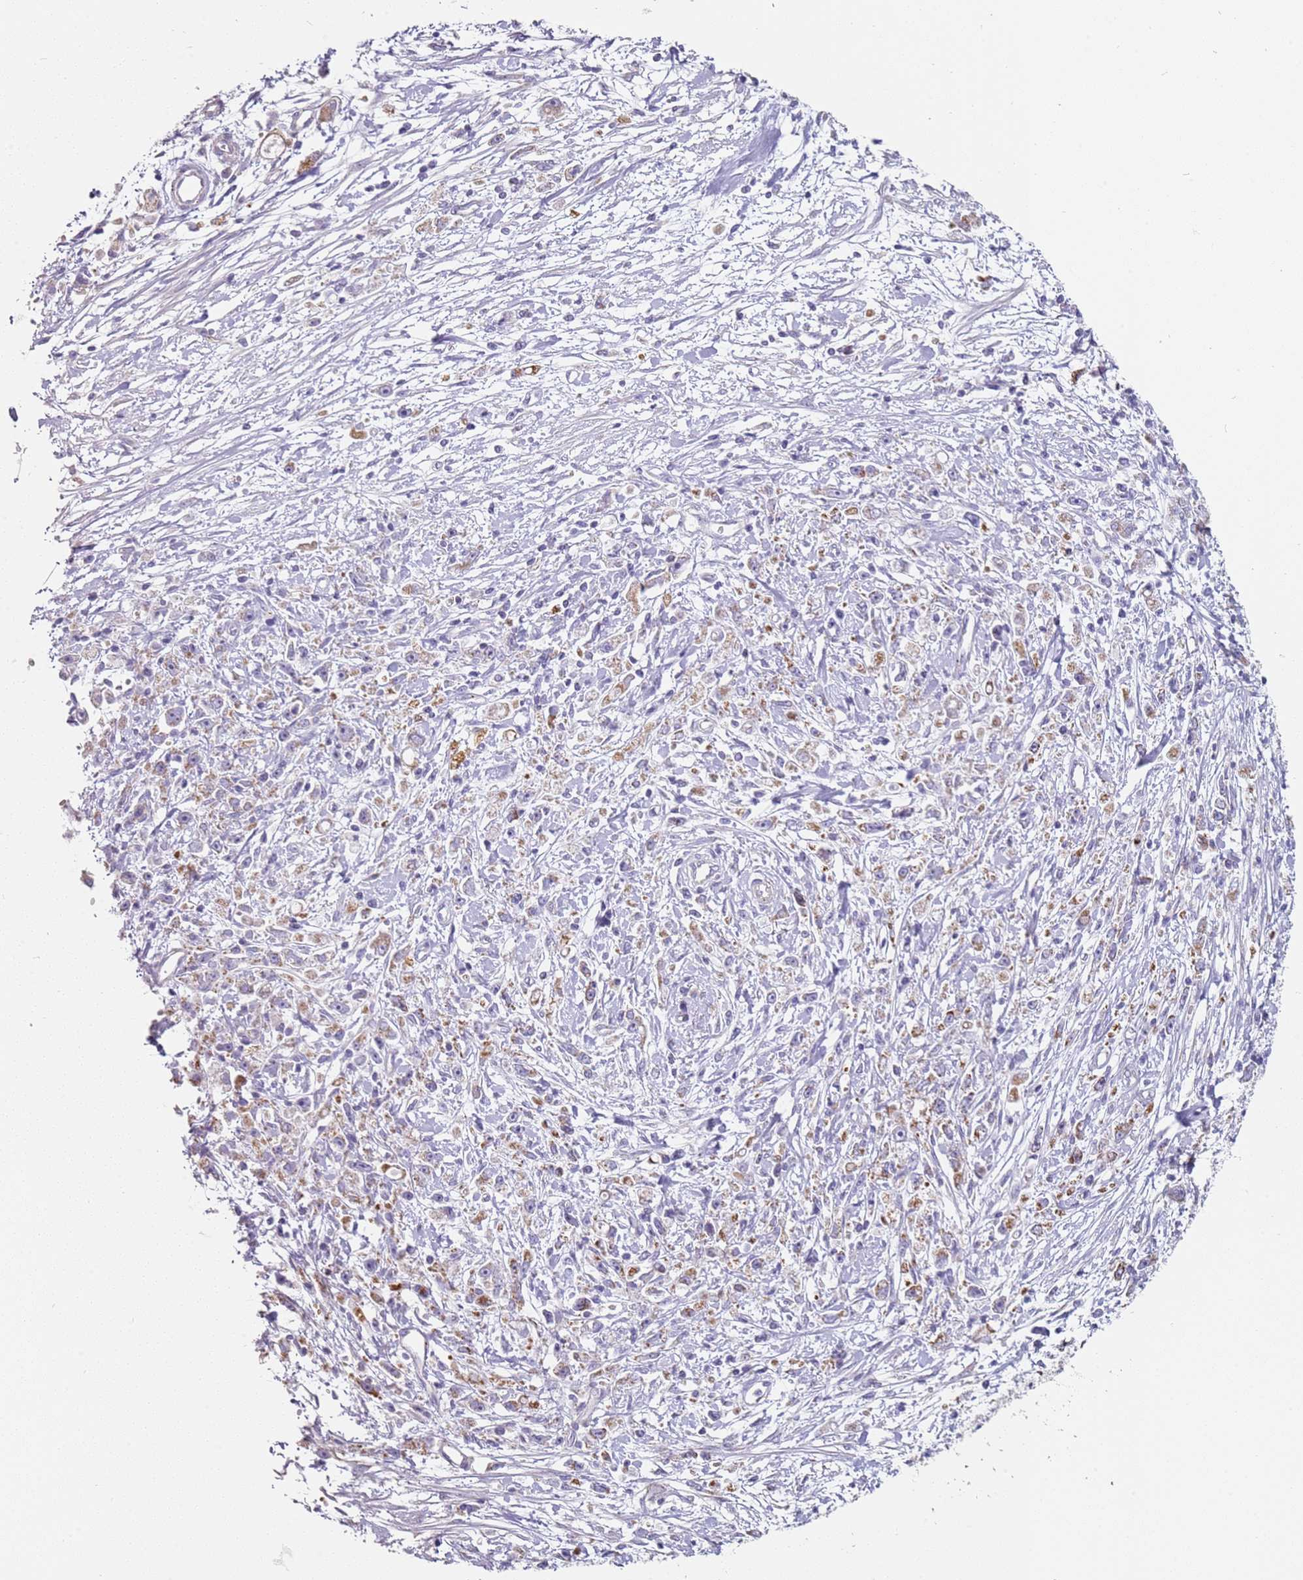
{"staining": {"intensity": "moderate", "quantity": "25%-75%", "location": "cytoplasmic/membranous"}, "tissue": "stomach cancer", "cell_type": "Tumor cells", "image_type": "cancer", "snomed": [{"axis": "morphology", "description": "Adenocarcinoma, NOS"}, {"axis": "topography", "description": "Stomach"}], "caption": "Adenocarcinoma (stomach) stained with a protein marker exhibits moderate staining in tumor cells.", "gene": "ALS2", "patient": {"sex": "female", "age": 59}}